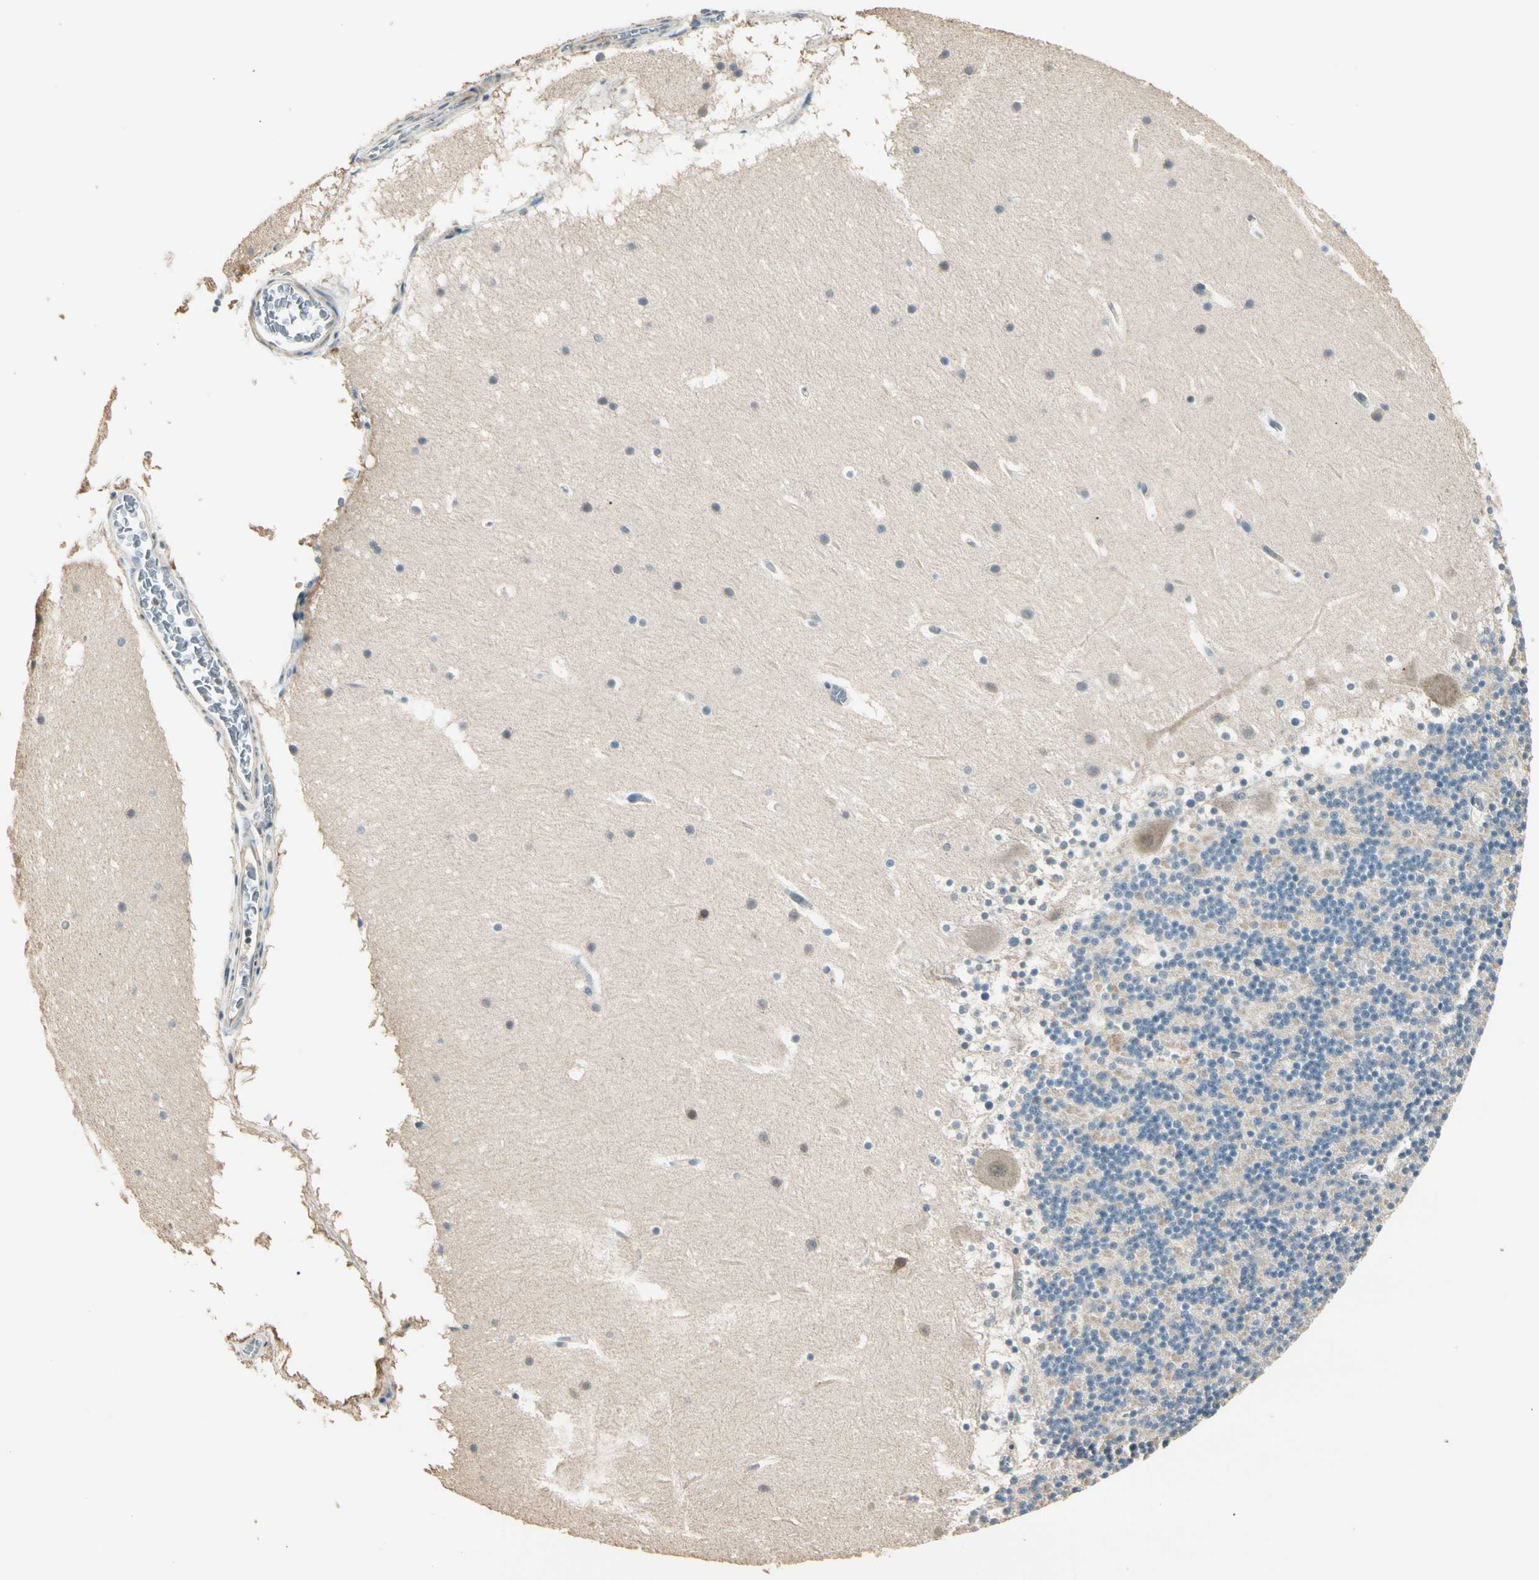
{"staining": {"intensity": "negative", "quantity": "none", "location": "none"}, "tissue": "cerebellum", "cell_type": "Cells in granular layer", "image_type": "normal", "snomed": [{"axis": "morphology", "description": "Normal tissue, NOS"}, {"axis": "topography", "description": "Cerebellum"}], "caption": "An IHC micrograph of unremarkable cerebellum is shown. There is no staining in cells in granular layer of cerebellum.", "gene": "MAP3K7", "patient": {"sex": "male", "age": 45}}